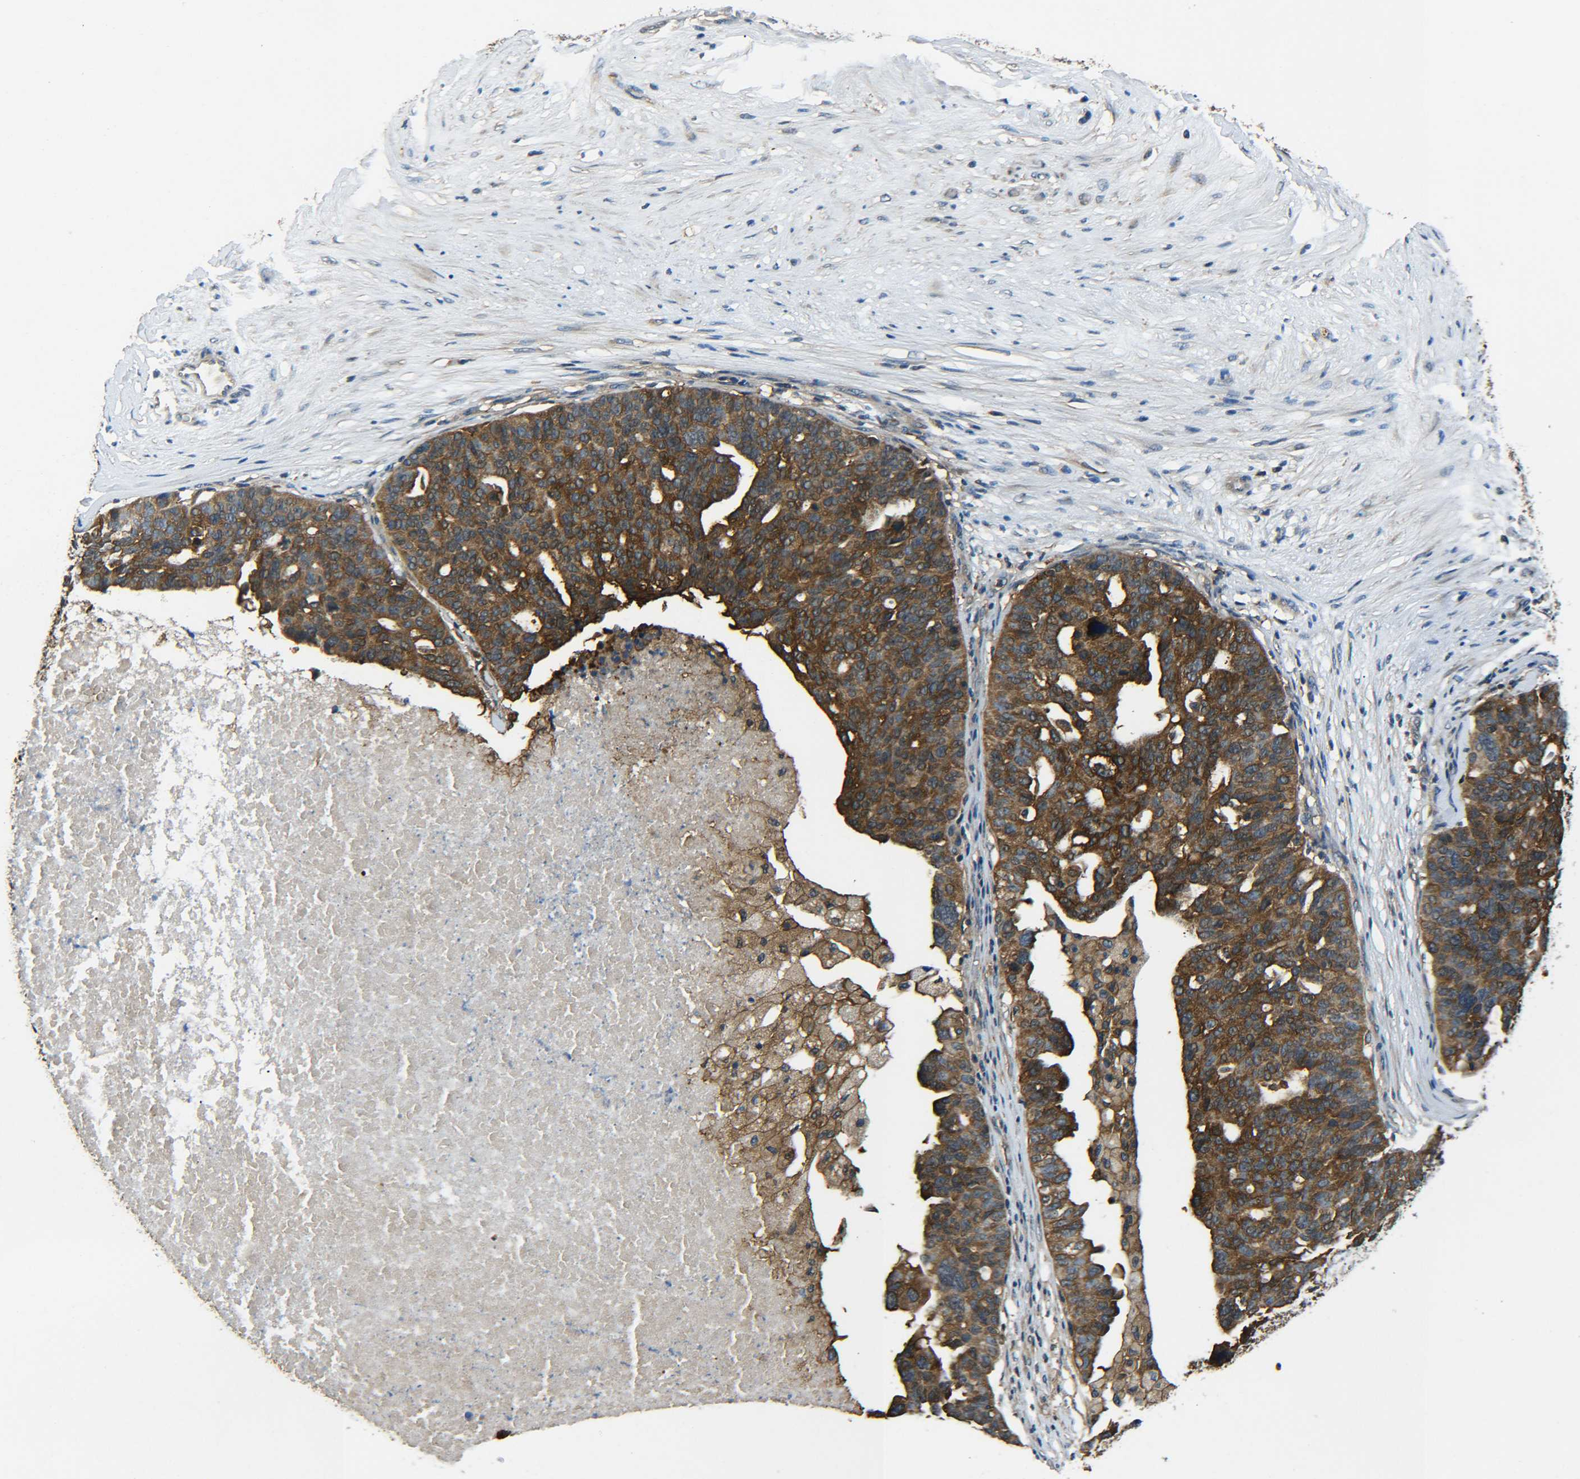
{"staining": {"intensity": "moderate", "quantity": ">75%", "location": "cytoplasmic/membranous"}, "tissue": "ovarian cancer", "cell_type": "Tumor cells", "image_type": "cancer", "snomed": [{"axis": "morphology", "description": "Cystadenocarcinoma, serous, NOS"}, {"axis": "topography", "description": "Ovary"}], "caption": "IHC (DAB (3,3'-diaminobenzidine)) staining of ovarian cancer demonstrates moderate cytoplasmic/membranous protein staining in about >75% of tumor cells.", "gene": "PREB", "patient": {"sex": "female", "age": 59}}